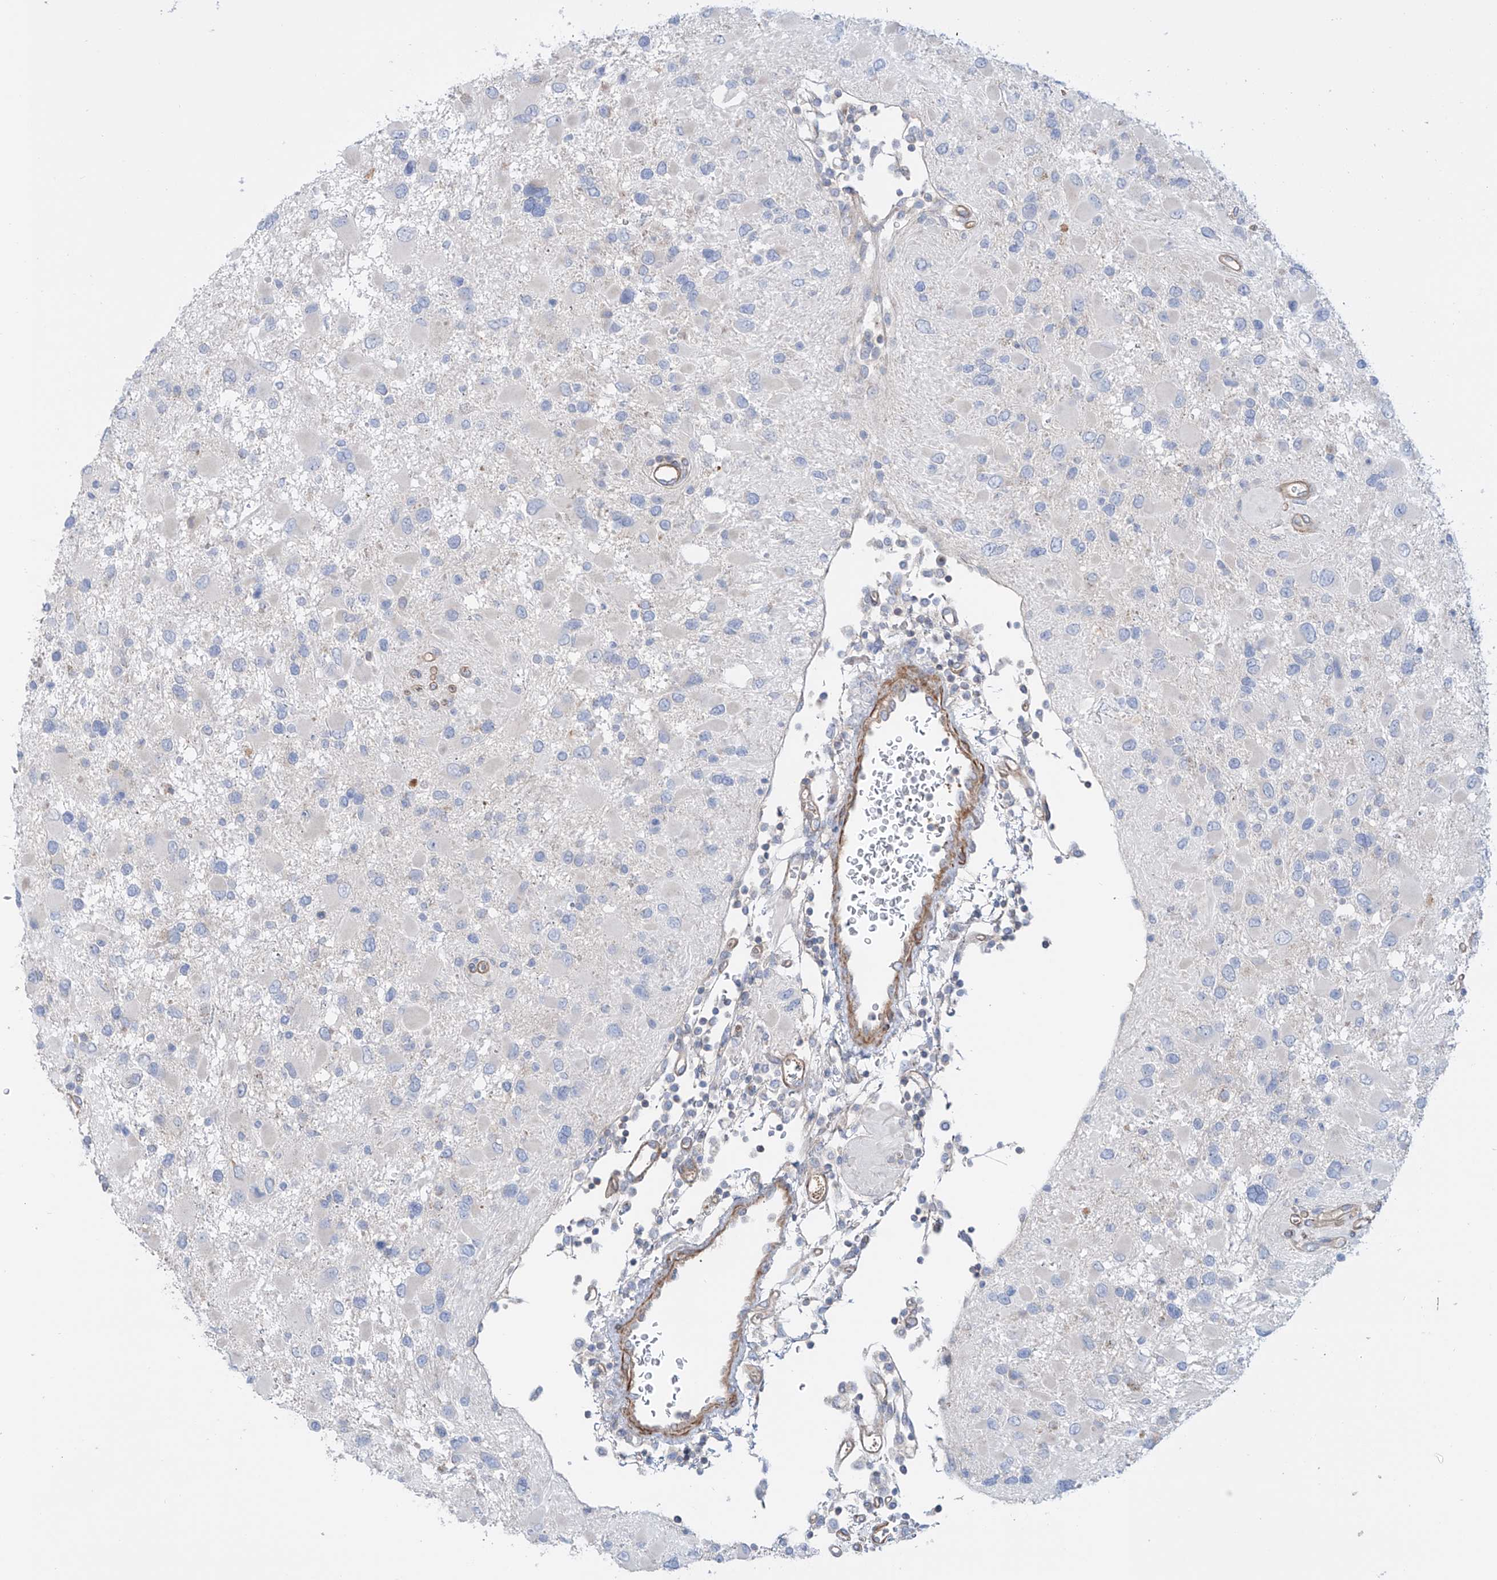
{"staining": {"intensity": "negative", "quantity": "none", "location": "none"}, "tissue": "glioma", "cell_type": "Tumor cells", "image_type": "cancer", "snomed": [{"axis": "morphology", "description": "Glioma, malignant, High grade"}, {"axis": "topography", "description": "Brain"}], "caption": "Immunohistochemistry of glioma demonstrates no staining in tumor cells.", "gene": "TMEM209", "patient": {"sex": "male", "age": 53}}